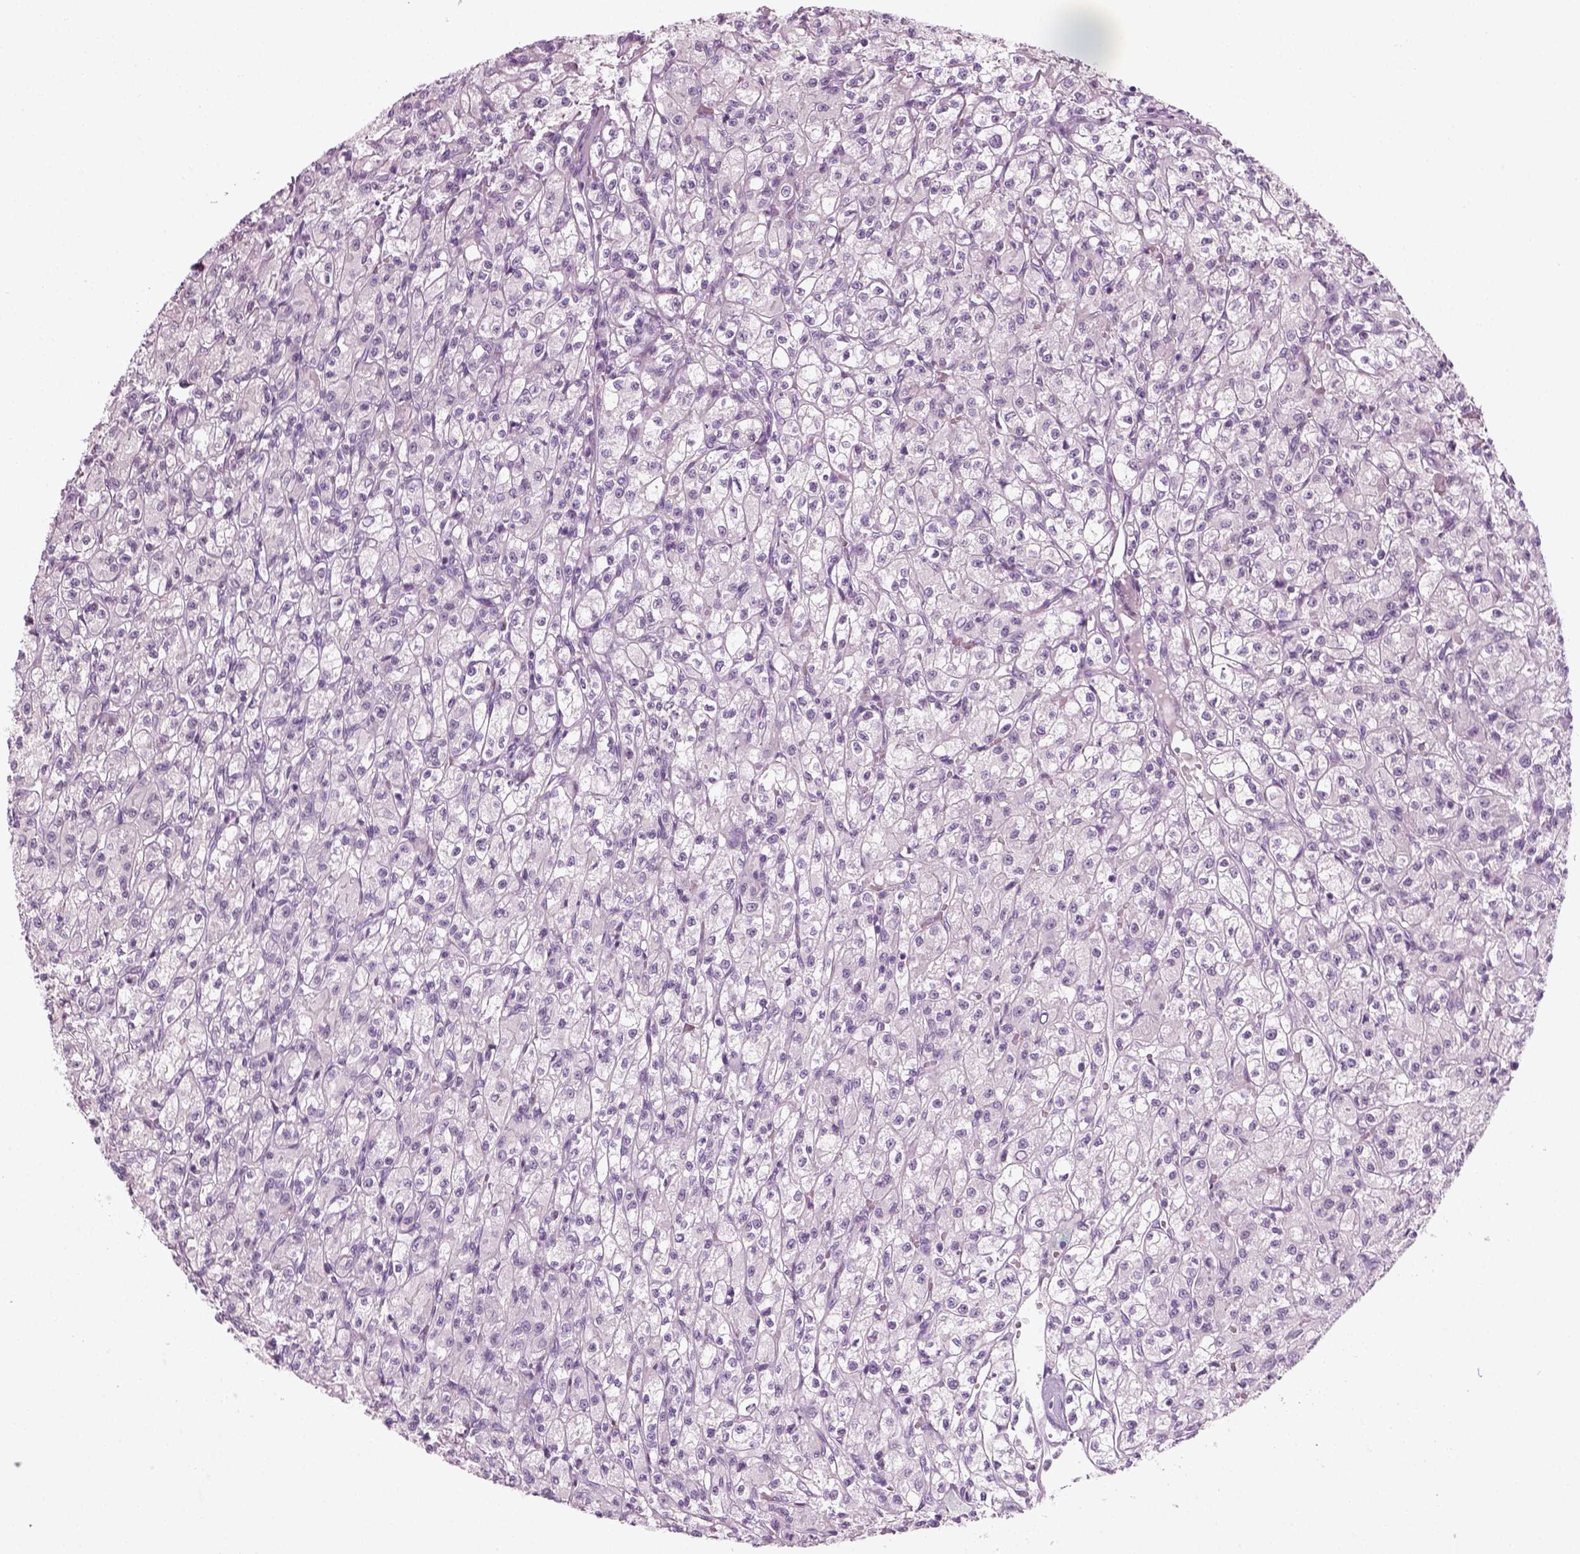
{"staining": {"intensity": "negative", "quantity": "none", "location": "none"}, "tissue": "renal cancer", "cell_type": "Tumor cells", "image_type": "cancer", "snomed": [{"axis": "morphology", "description": "Adenocarcinoma, NOS"}, {"axis": "topography", "description": "Kidney"}], "caption": "This is an IHC micrograph of renal cancer (adenocarcinoma). There is no positivity in tumor cells.", "gene": "KRT75", "patient": {"sex": "female", "age": 70}}